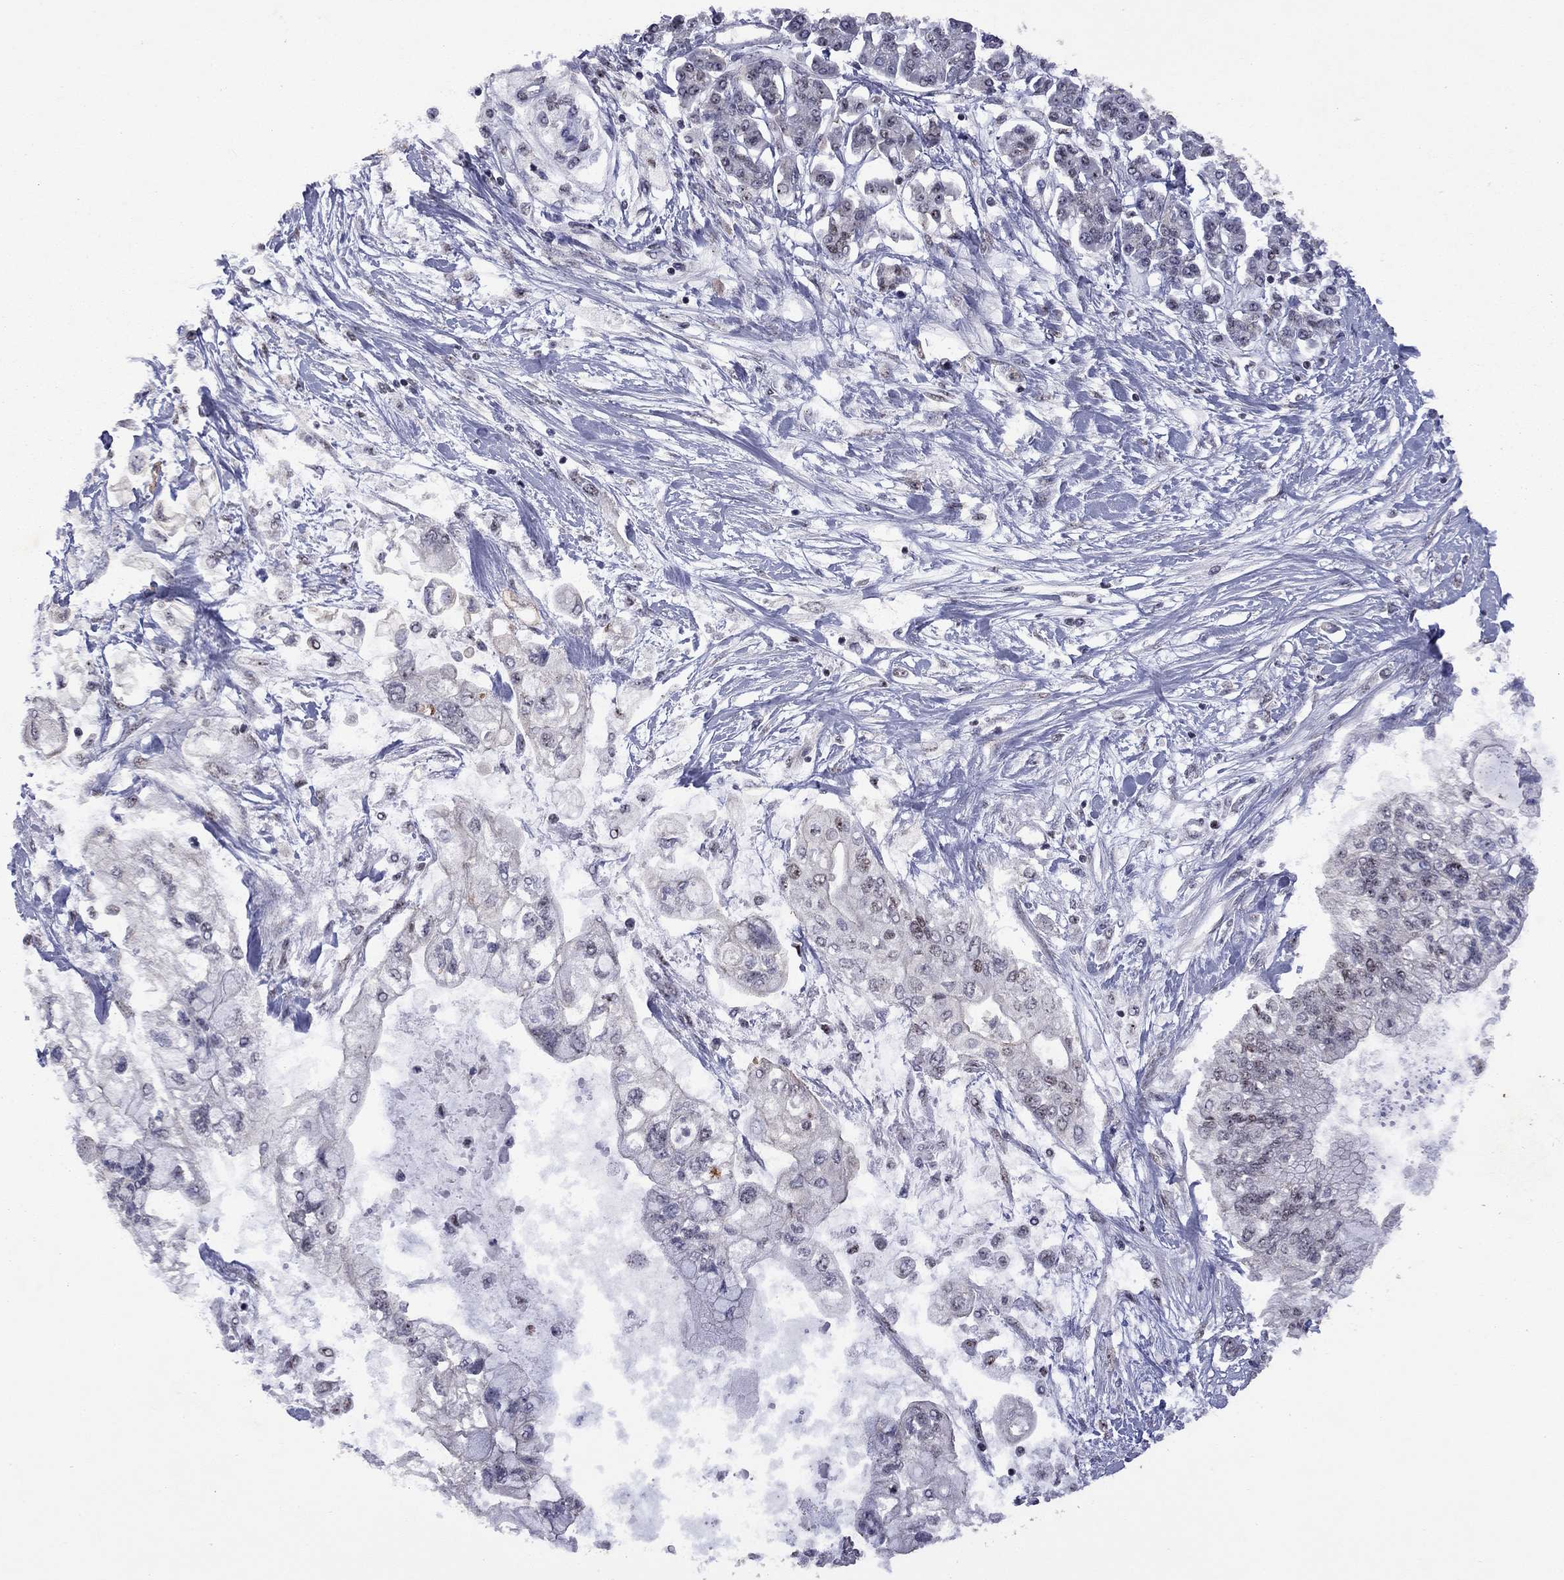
{"staining": {"intensity": "negative", "quantity": "none", "location": "none"}, "tissue": "pancreatic cancer", "cell_type": "Tumor cells", "image_type": "cancer", "snomed": [{"axis": "morphology", "description": "Adenocarcinoma, NOS"}, {"axis": "topography", "description": "Pancreas"}], "caption": "Immunohistochemistry histopathology image of pancreatic cancer stained for a protein (brown), which reveals no expression in tumor cells.", "gene": "SPOUT1", "patient": {"sex": "female", "age": 77}}